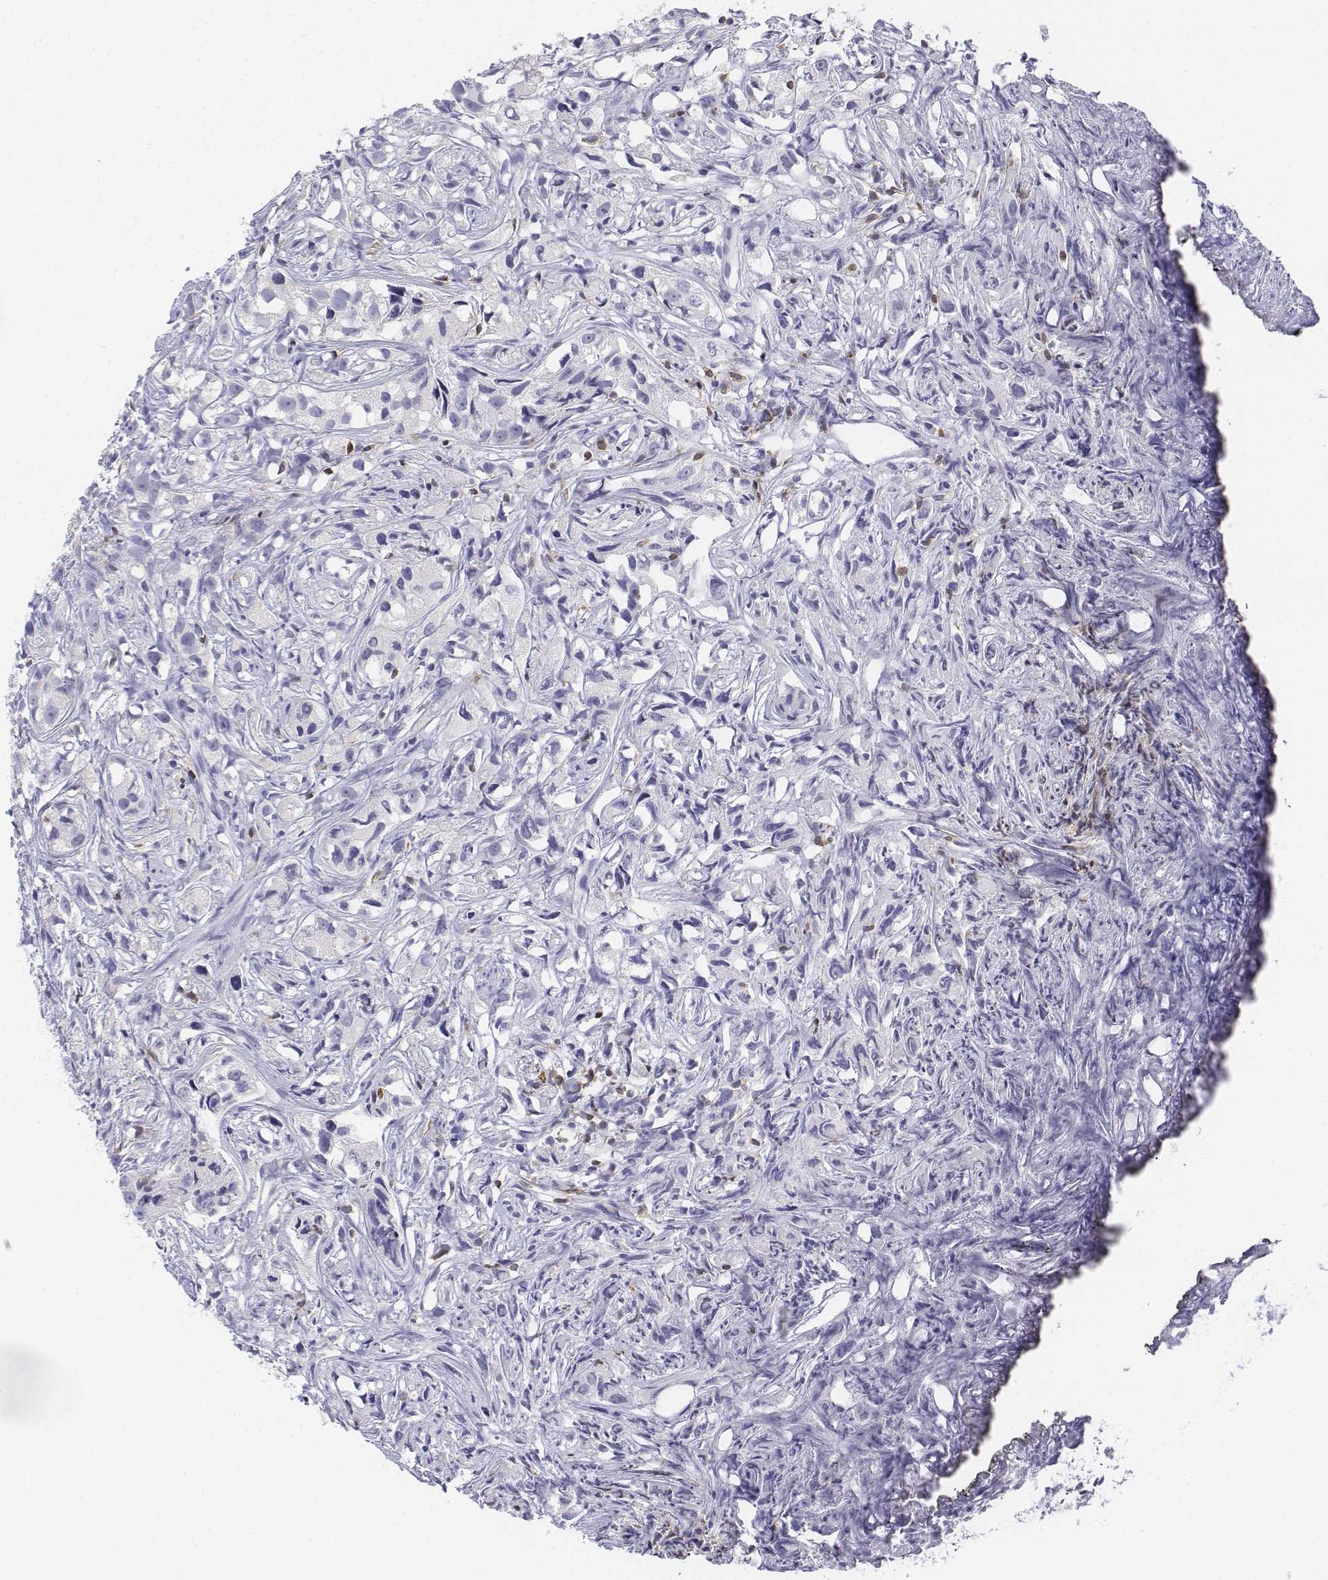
{"staining": {"intensity": "negative", "quantity": "none", "location": "none"}, "tissue": "prostate cancer", "cell_type": "Tumor cells", "image_type": "cancer", "snomed": [{"axis": "morphology", "description": "Adenocarcinoma, High grade"}, {"axis": "topography", "description": "Prostate"}], "caption": "Prostate adenocarcinoma (high-grade) stained for a protein using immunohistochemistry (IHC) displays no positivity tumor cells.", "gene": "CD3E", "patient": {"sex": "male", "age": 68}}